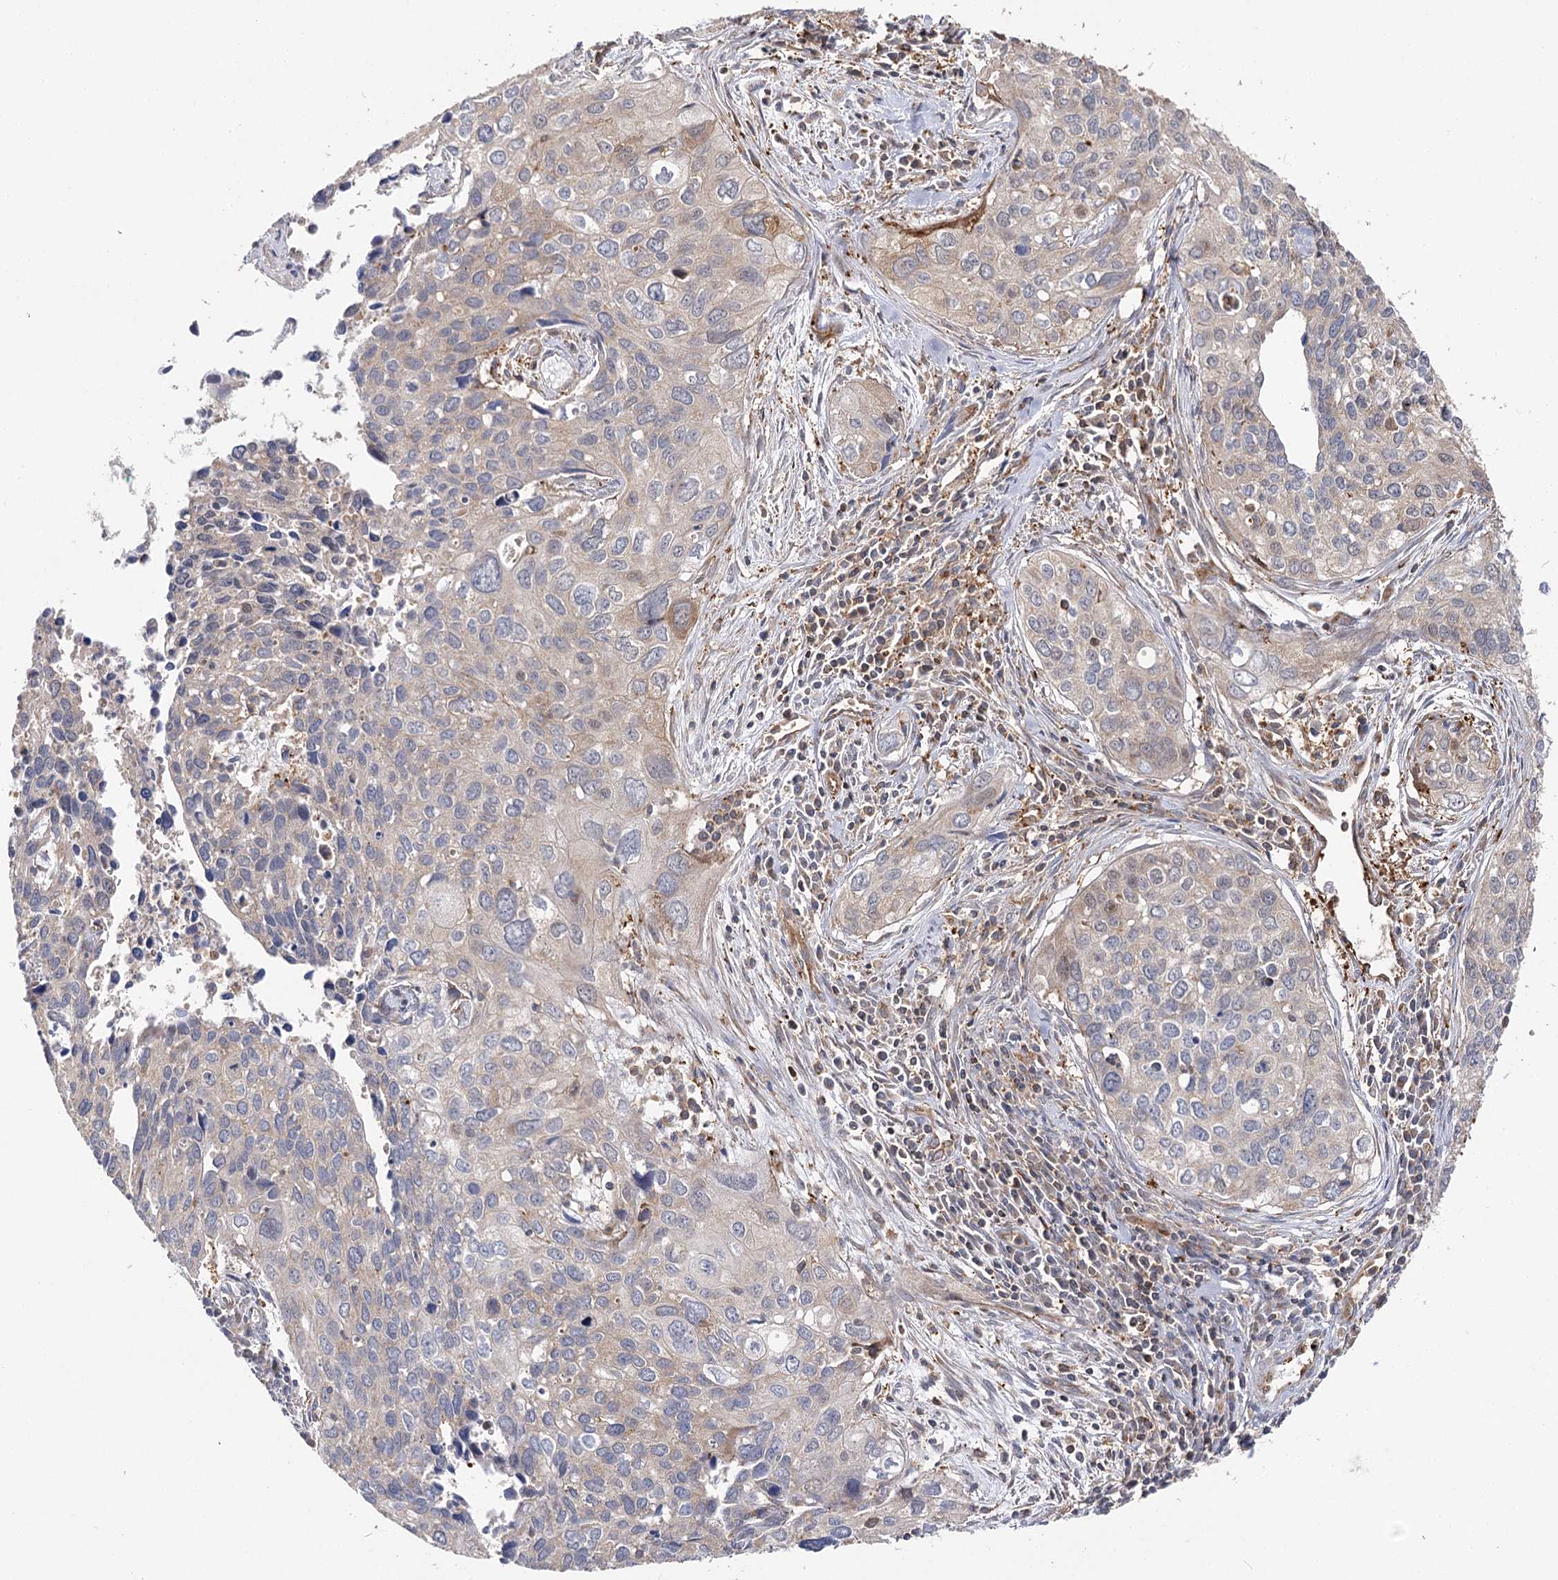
{"staining": {"intensity": "weak", "quantity": "25%-75%", "location": "cytoplasmic/membranous"}, "tissue": "cervical cancer", "cell_type": "Tumor cells", "image_type": "cancer", "snomed": [{"axis": "morphology", "description": "Squamous cell carcinoma, NOS"}, {"axis": "topography", "description": "Cervix"}], "caption": "Approximately 25%-75% of tumor cells in squamous cell carcinoma (cervical) display weak cytoplasmic/membranous protein expression as visualized by brown immunohistochemical staining.", "gene": "SEC24B", "patient": {"sex": "female", "age": 55}}